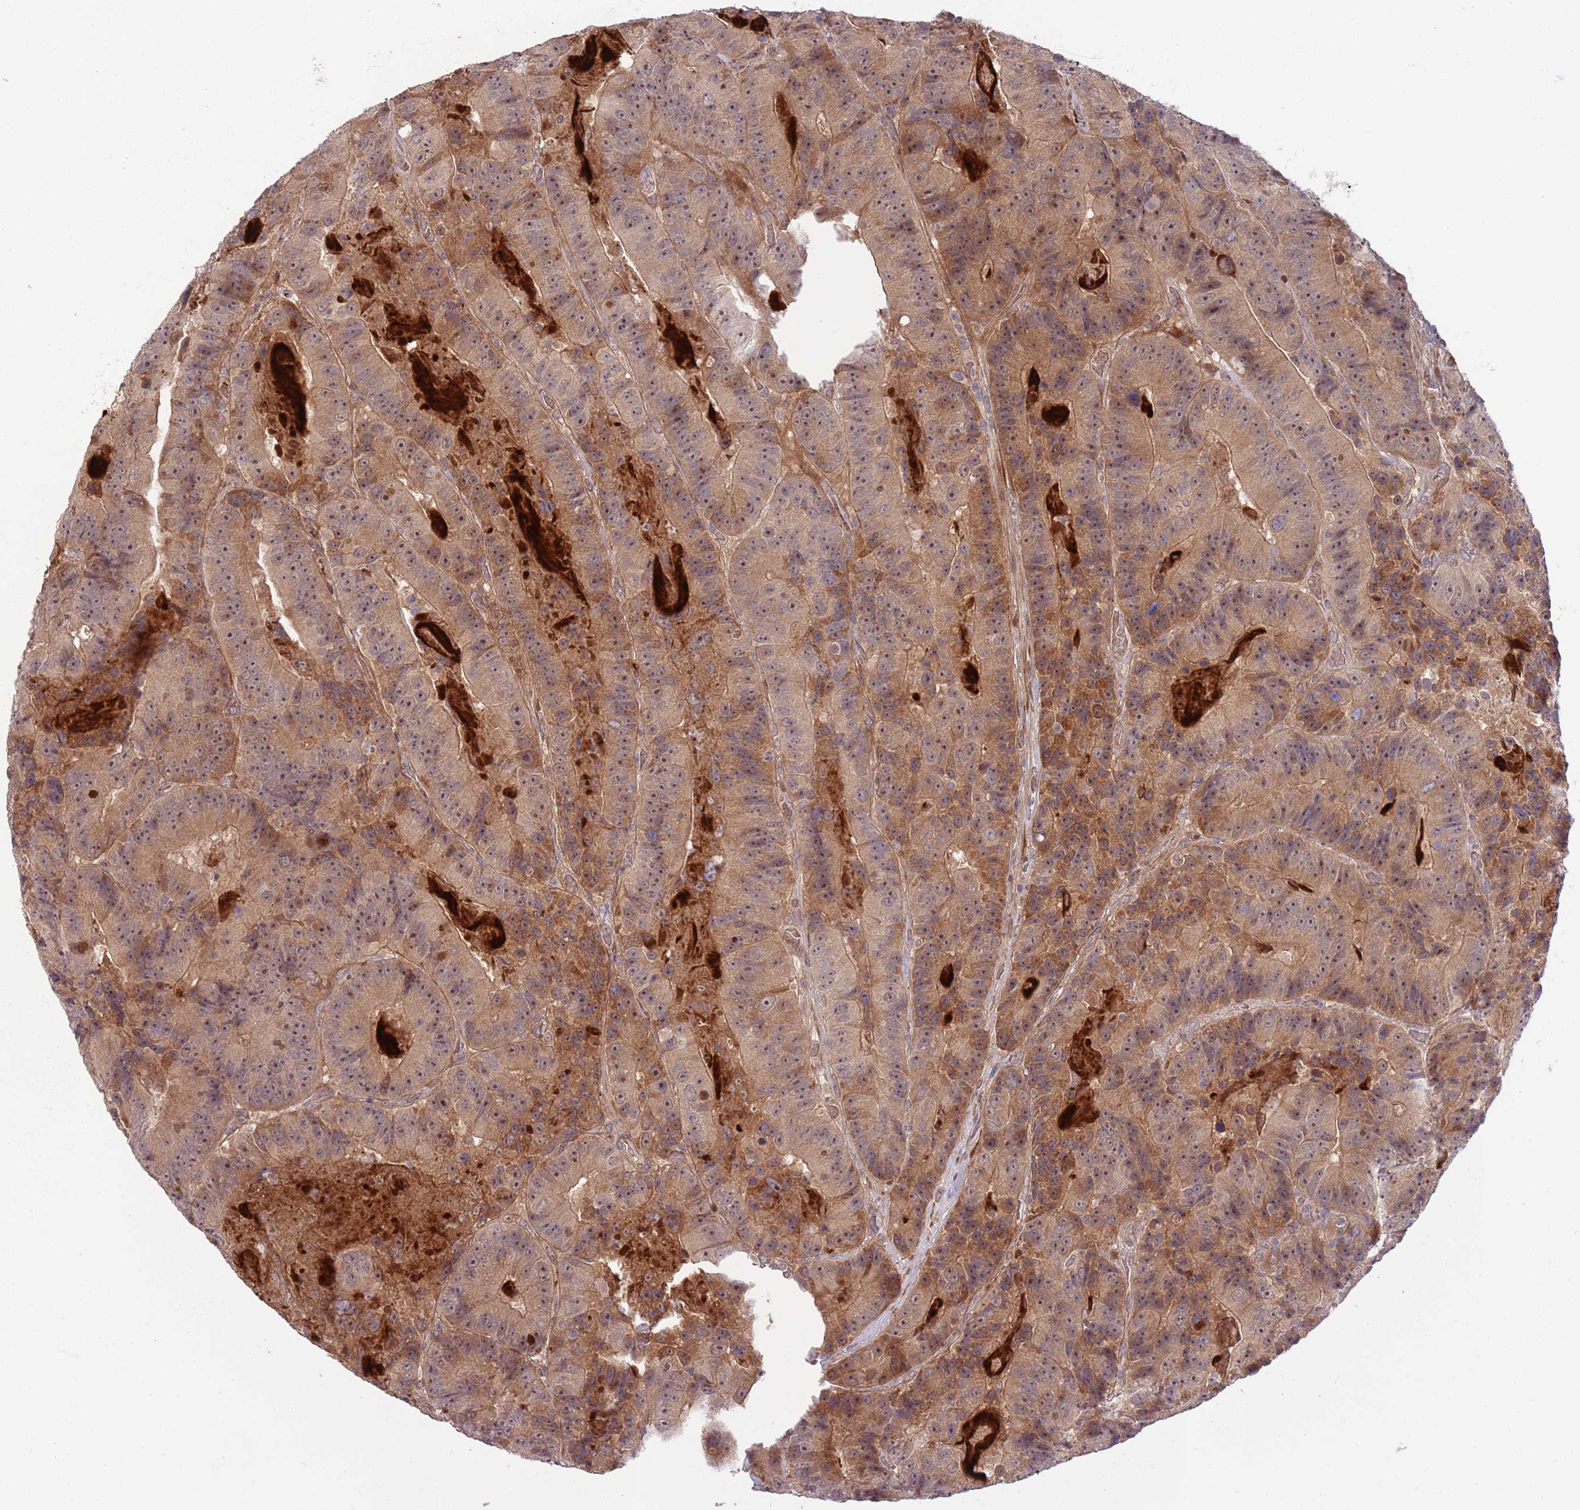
{"staining": {"intensity": "moderate", "quantity": "25%-75%", "location": "cytoplasmic/membranous,nuclear"}, "tissue": "colorectal cancer", "cell_type": "Tumor cells", "image_type": "cancer", "snomed": [{"axis": "morphology", "description": "Adenocarcinoma, NOS"}, {"axis": "topography", "description": "Colon"}], "caption": "There is medium levels of moderate cytoplasmic/membranous and nuclear expression in tumor cells of colorectal cancer (adenocarcinoma), as demonstrated by immunohistochemical staining (brown color).", "gene": "NT5DC4", "patient": {"sex": "female", "age": 86}}